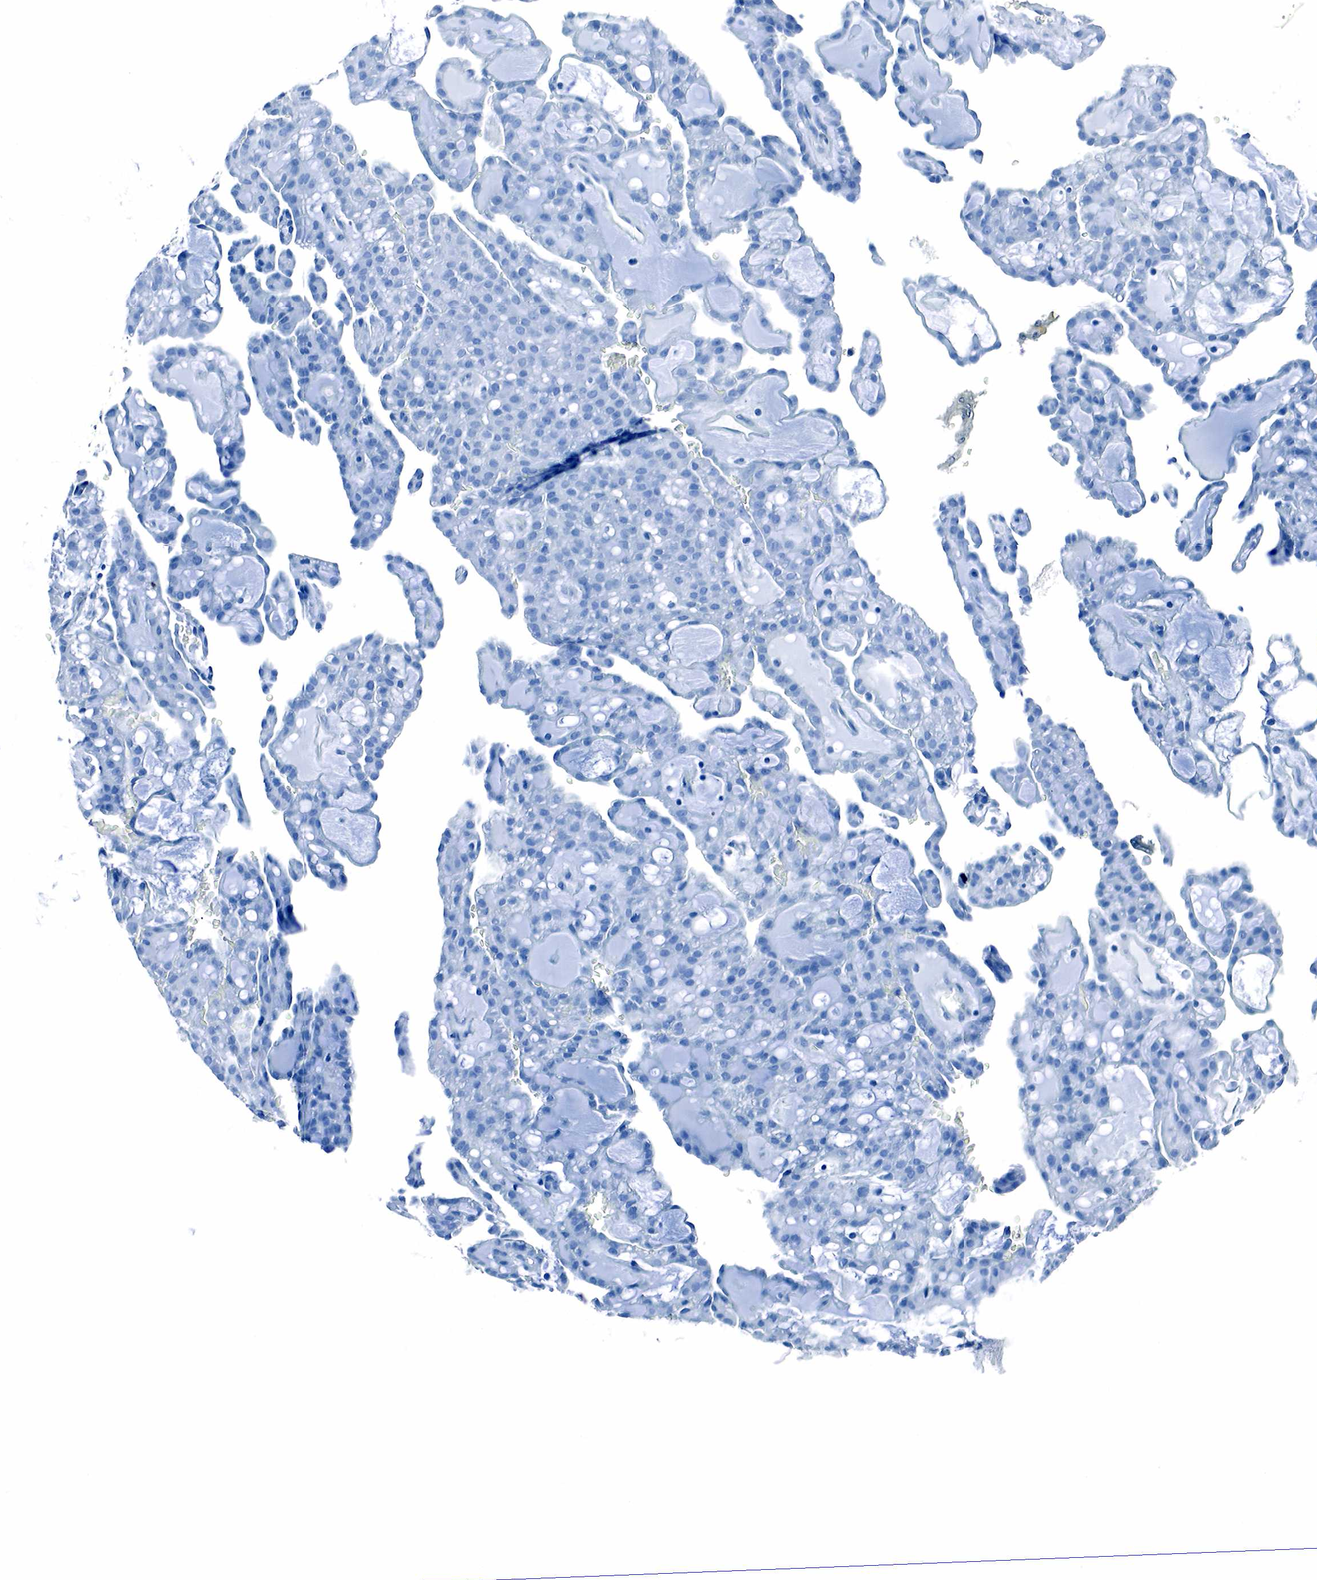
{"staining": {"intensity": "negative", "quantity": "none", "location": "none"}, "tissue": "renal cancer", "cell_type": "Tumor cells", "image_type": "cancer", "snomed": [{"axis": "morphology", "description": "Adenocarcinoma, NOS"}, {"axis": "topography", "description": "Kidney"}], "caption": "Immunohistochemistry photomicrograph of human adenocarcinoma (renal) stained for a protein (brown), which reveals no staining in tumor cells.", "gene": "GAST", "patient": {"sex": "male", "age": 63}}